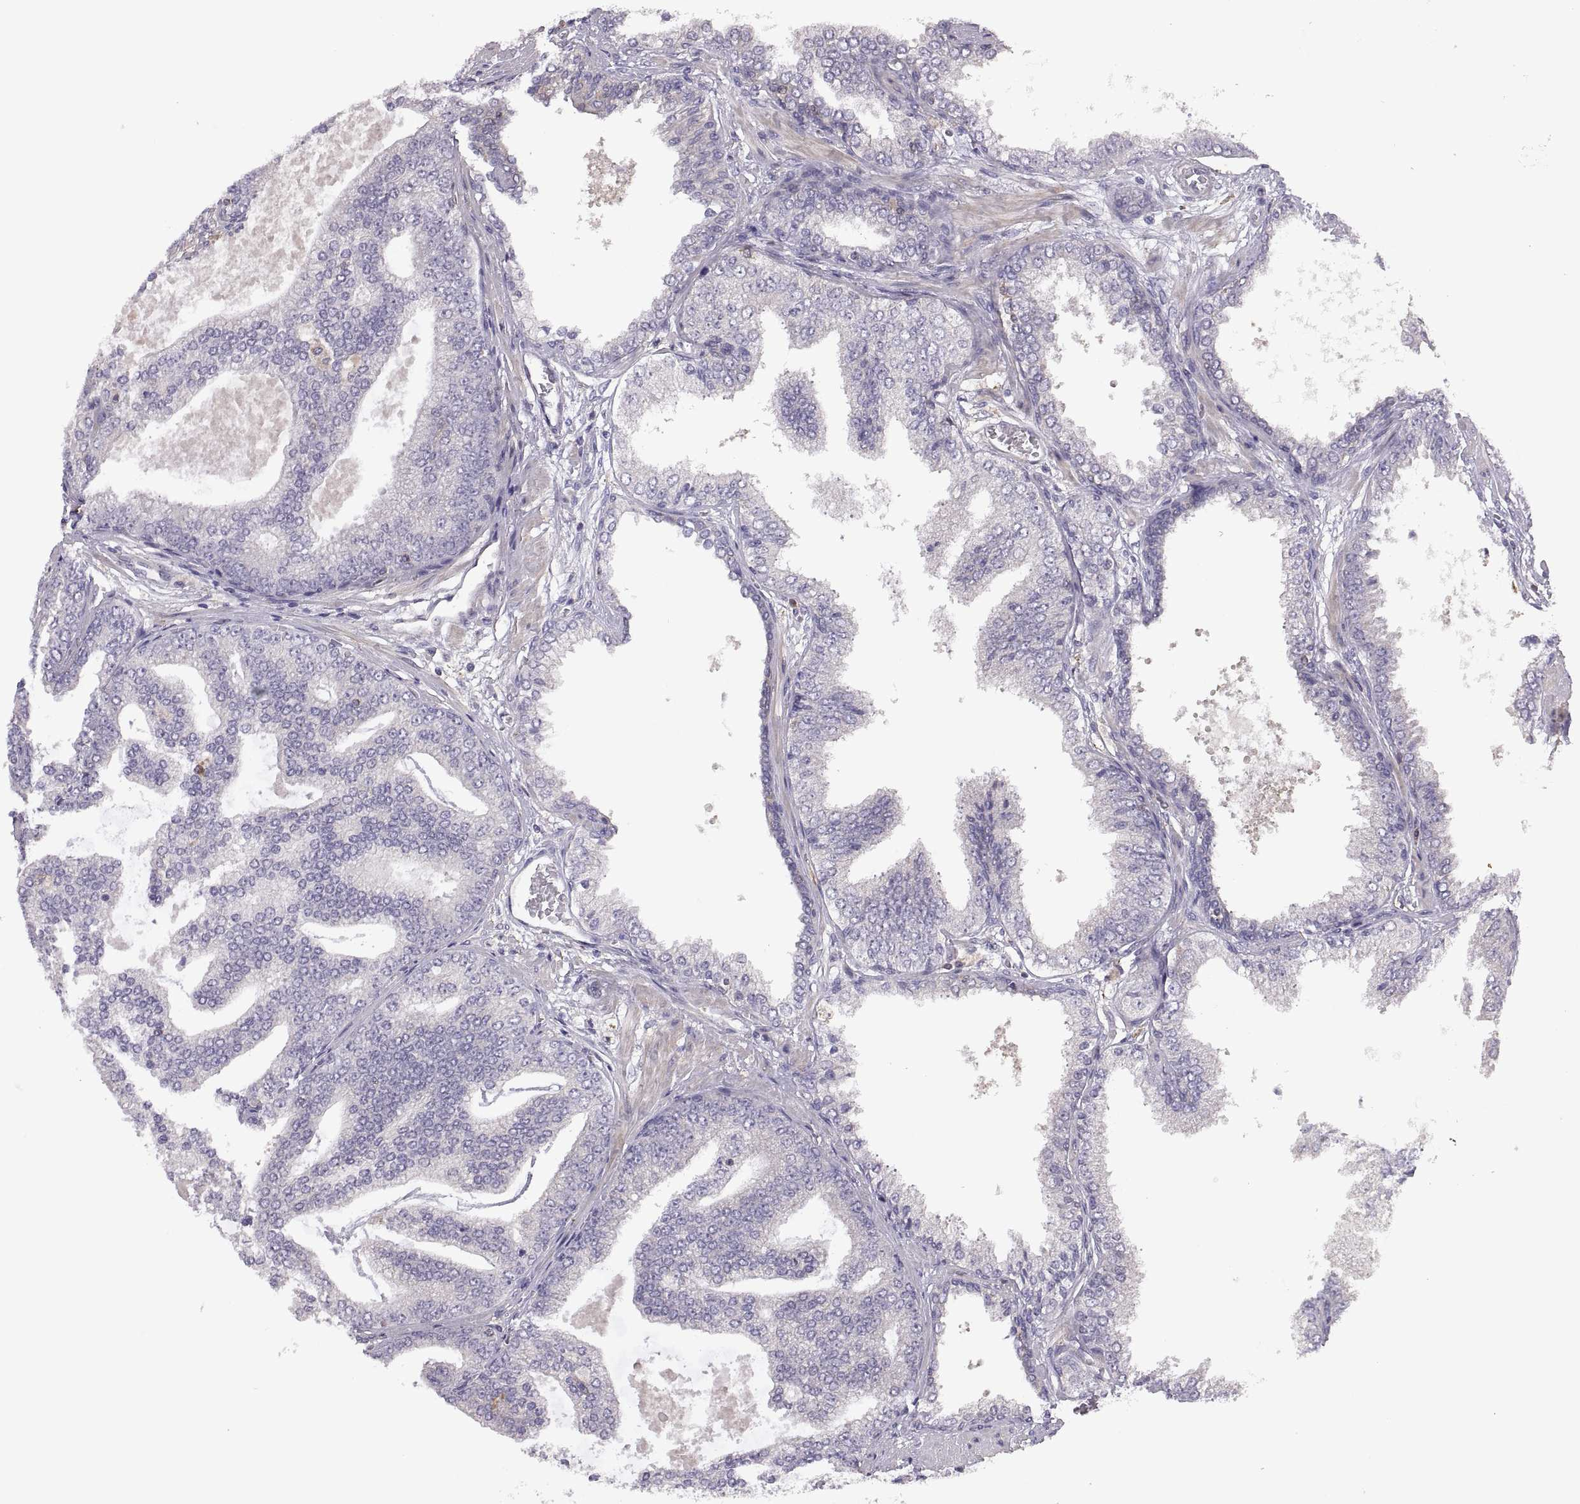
{"staining": {"intensity": "negative", "quantity": "none", "location": "none"}, "tissue": "prostate cancer", "cell_type": "Tumor cells", "image_type": "cancer", "snomed": [{"axis": "morphology", "description": "Adenocarcinoma, NOS"}, {"axis": "topography", "description": "Prostate"}], "caption": "DAB immunohistochemical staining of human prostate cancer displays no significant positivity in tumor cells. (DAB (3,3'-diaminobenzidine) immunohistochemistry (IHC), high magnification).", "gene": "SPATA32", "patient": {"sex": "male", "age": 64}}